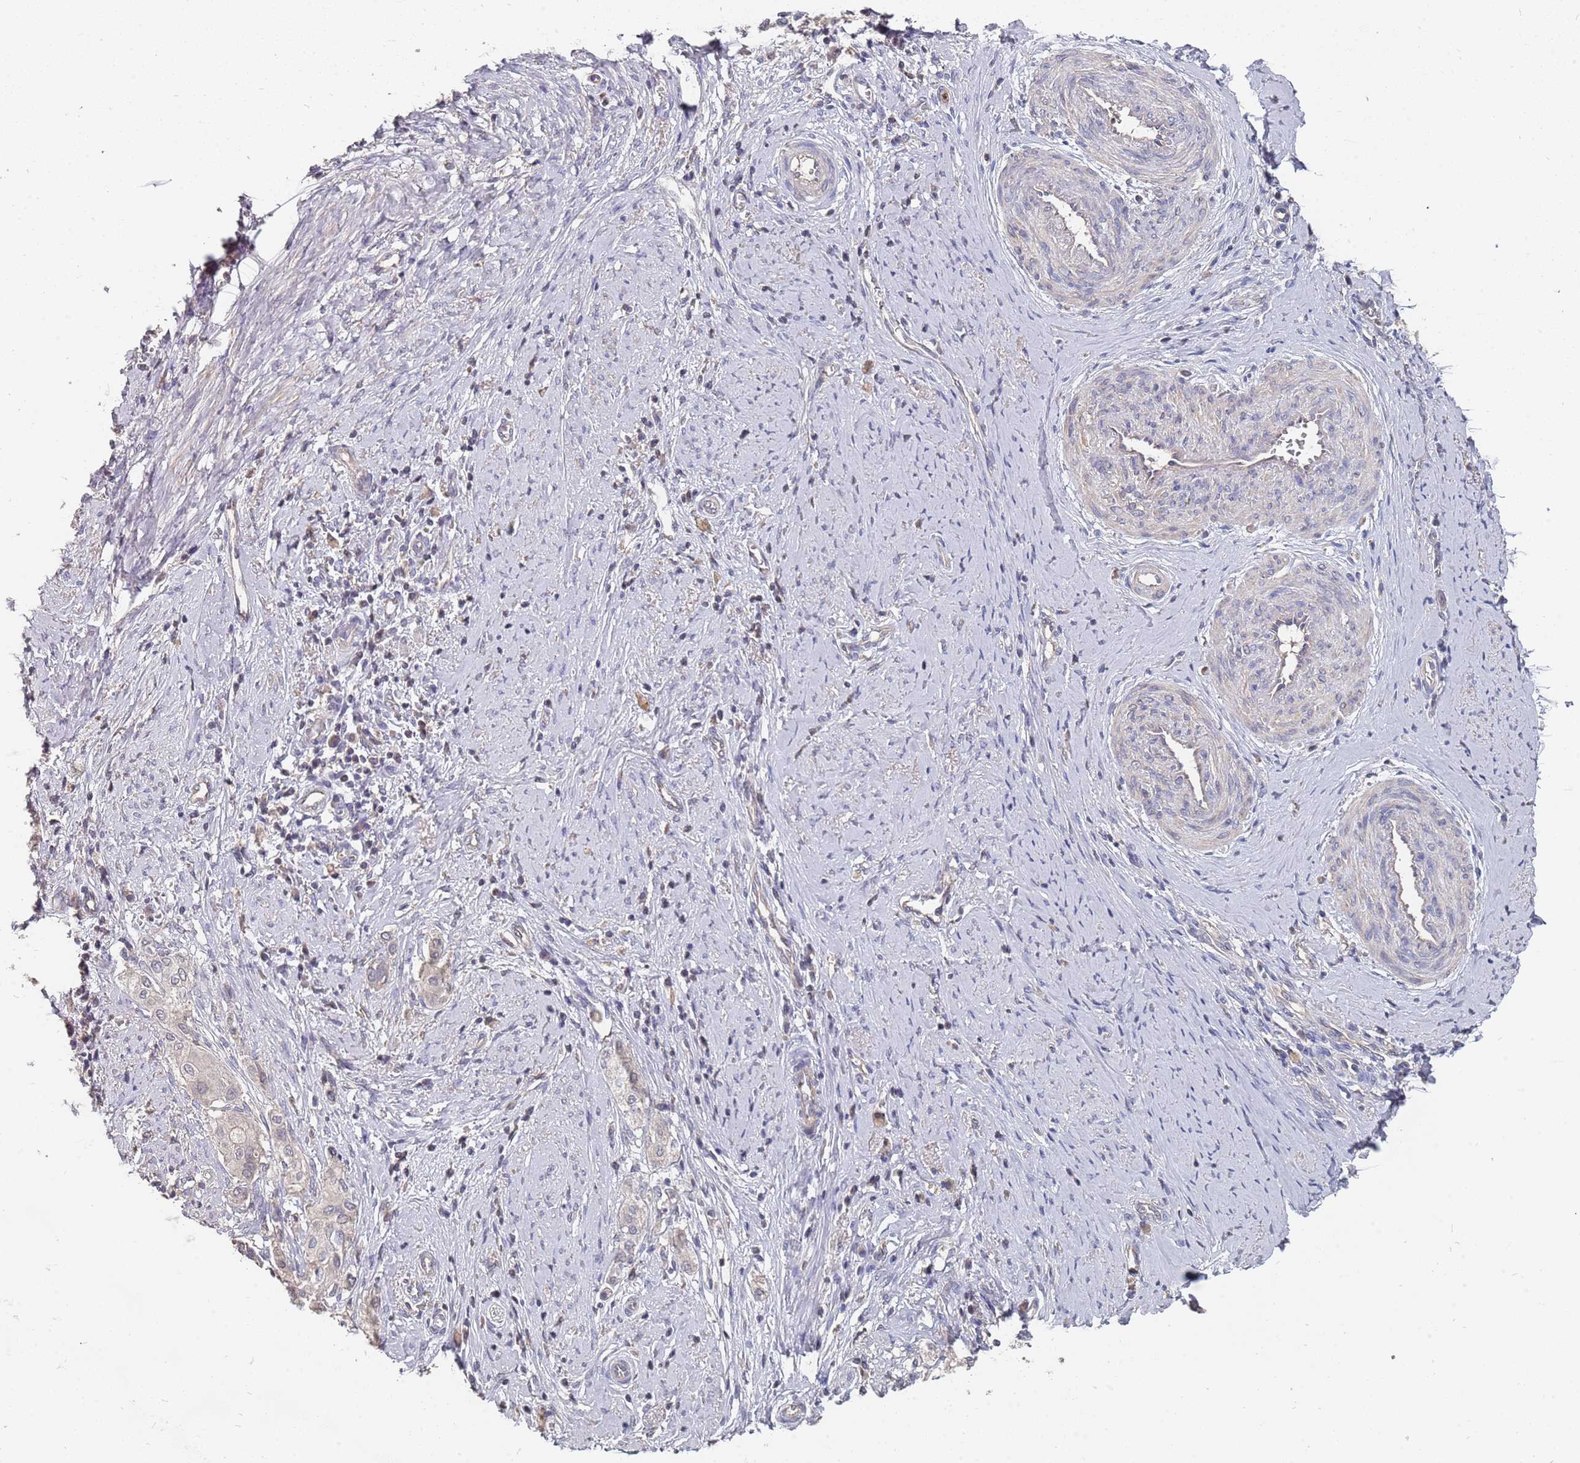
{"staining": {"intensity": "negative", "quantity": "none", "location": "none"}, "tissue": "cervical cancer", "cell_type": "Tumor cells", "image_type": "cancer", "snomed": [{"axis": "morphology", "description": "Squamous cell carcinoma, NOS"}, {"axis": "topography", "description": "Cervix"}], "caption": "A histopathology image of human cervical squamous cell carcinoma is negative for staining in tumor cells.", "gene": "TCEANC2", "patient": {"sex": "female", "age": 44}}